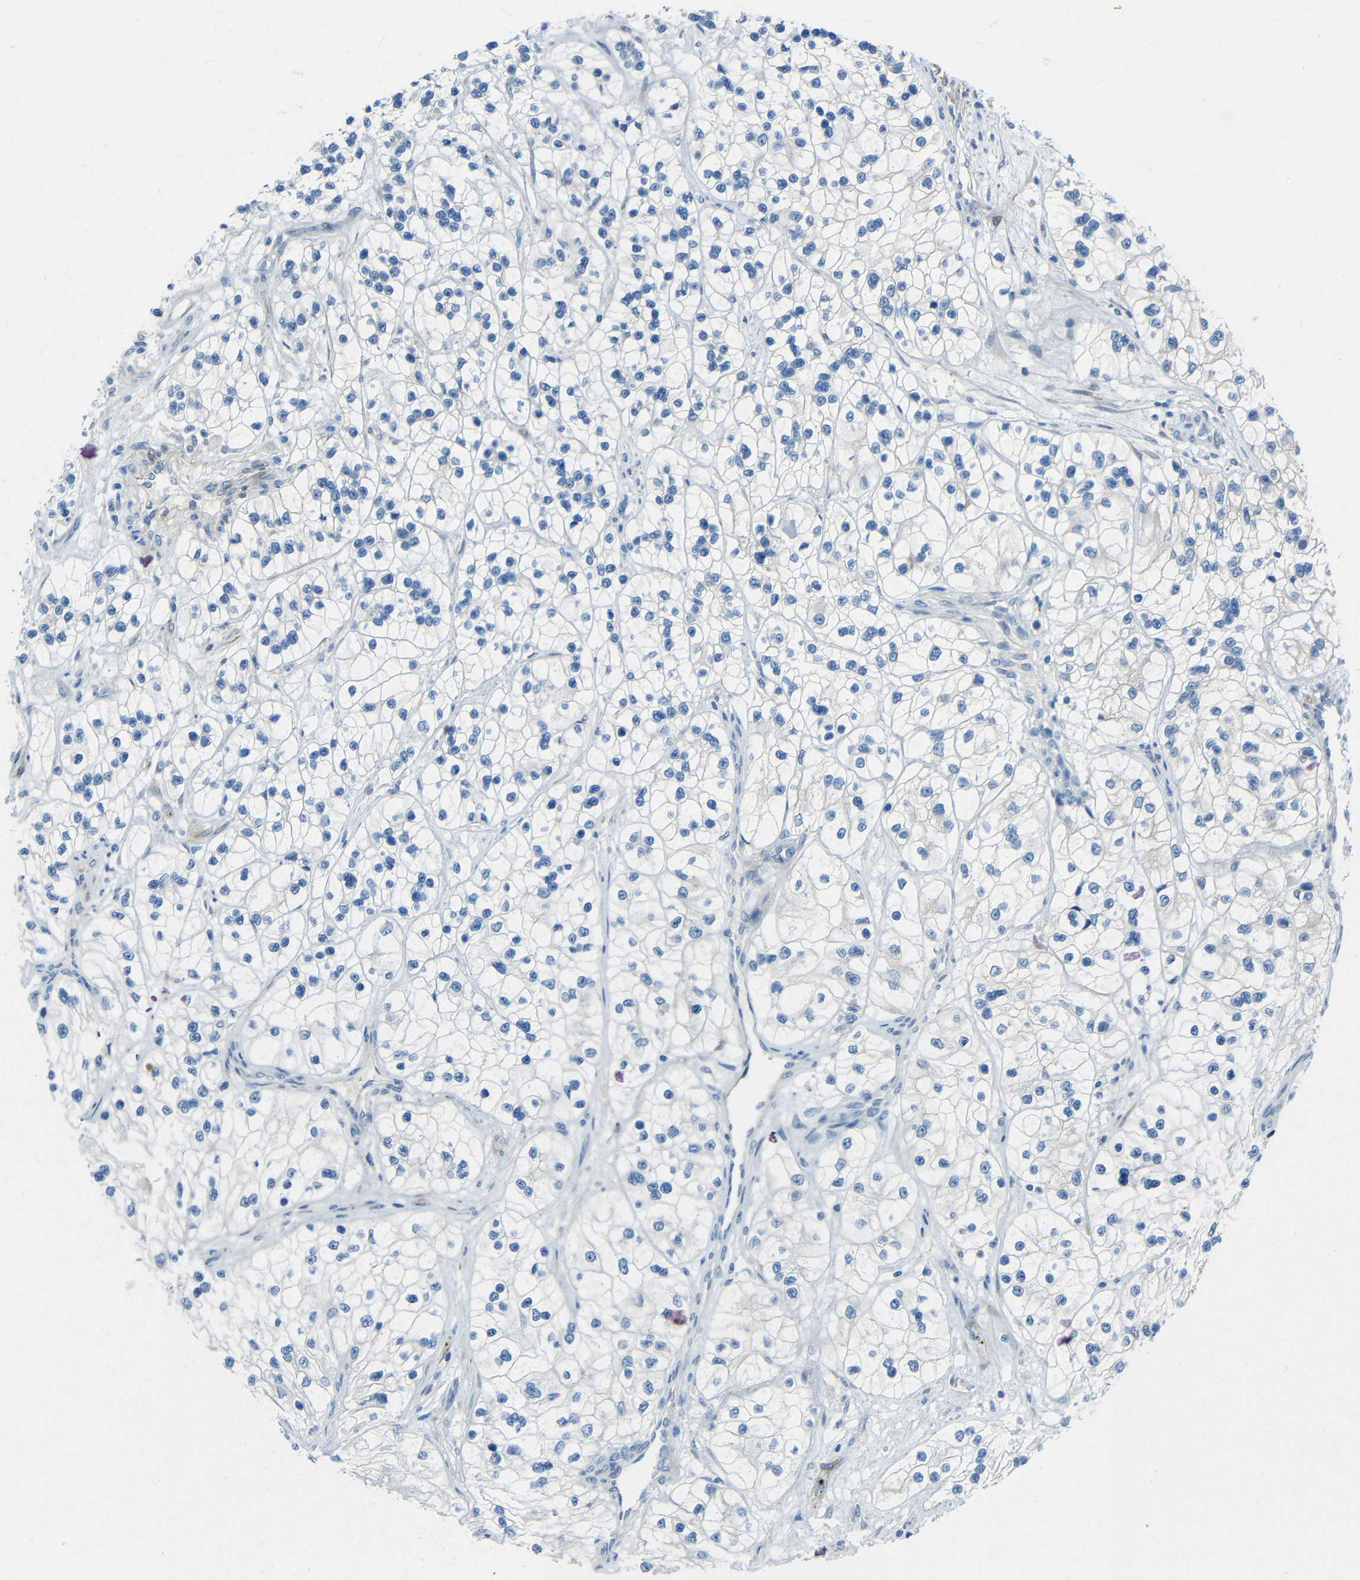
{"staining": {"intensity": "negative", "quantity": "none", "location": "none"}, "tissue": "renal cancer", "cell_type": "Tumor cells", "image_type": "cancer", "snomed": [{"axis": "morphology", "description": "Adenocarcinoma, NOS"}, {"axis": "topography", "description": "Kidney"}], "caption": "Immunohistochemistry (IHC) of human adenocarcinoma (renal) shows no expression in tumor cells.", "gene": "DCLK1", "patient": {"sex": "female", "age": 57}}